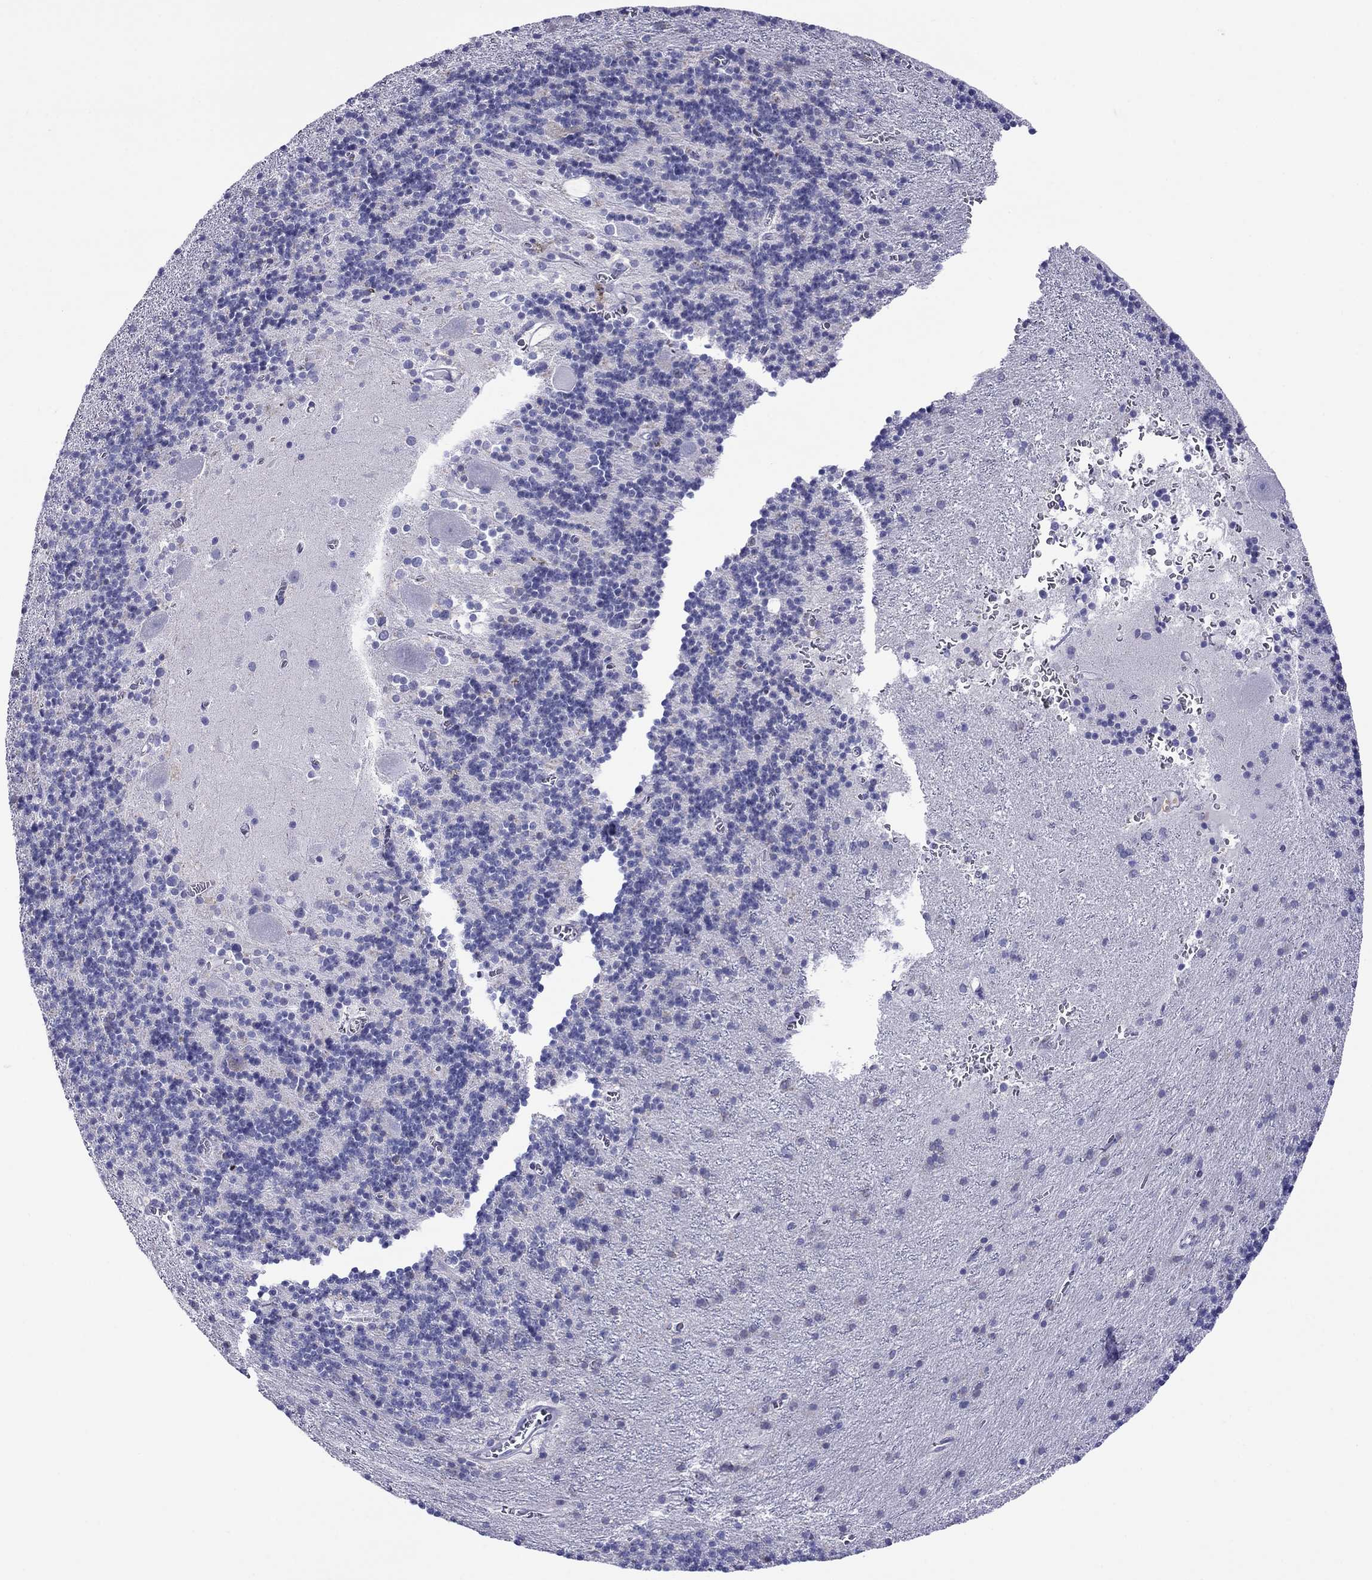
{"staining": {"intensity": "negative", "quantity": "none", "location": "none"}, "tissue": "cerebellum", "cell_type": "Cells in granular layer", "image_type": "normal", "snomed": [{"axis": "morphology", "description": "Normal tissue, NOS"}, {"axis": "topography", "description": "Cerebellum"}], "caption": "Cerebellum was stained to show a protein in brown. There is no significant expression in cells in granular layer. (DAB IHC, high magnification).", "gene": "SCG2", "patient": {"sex": "male", "age": 70}}